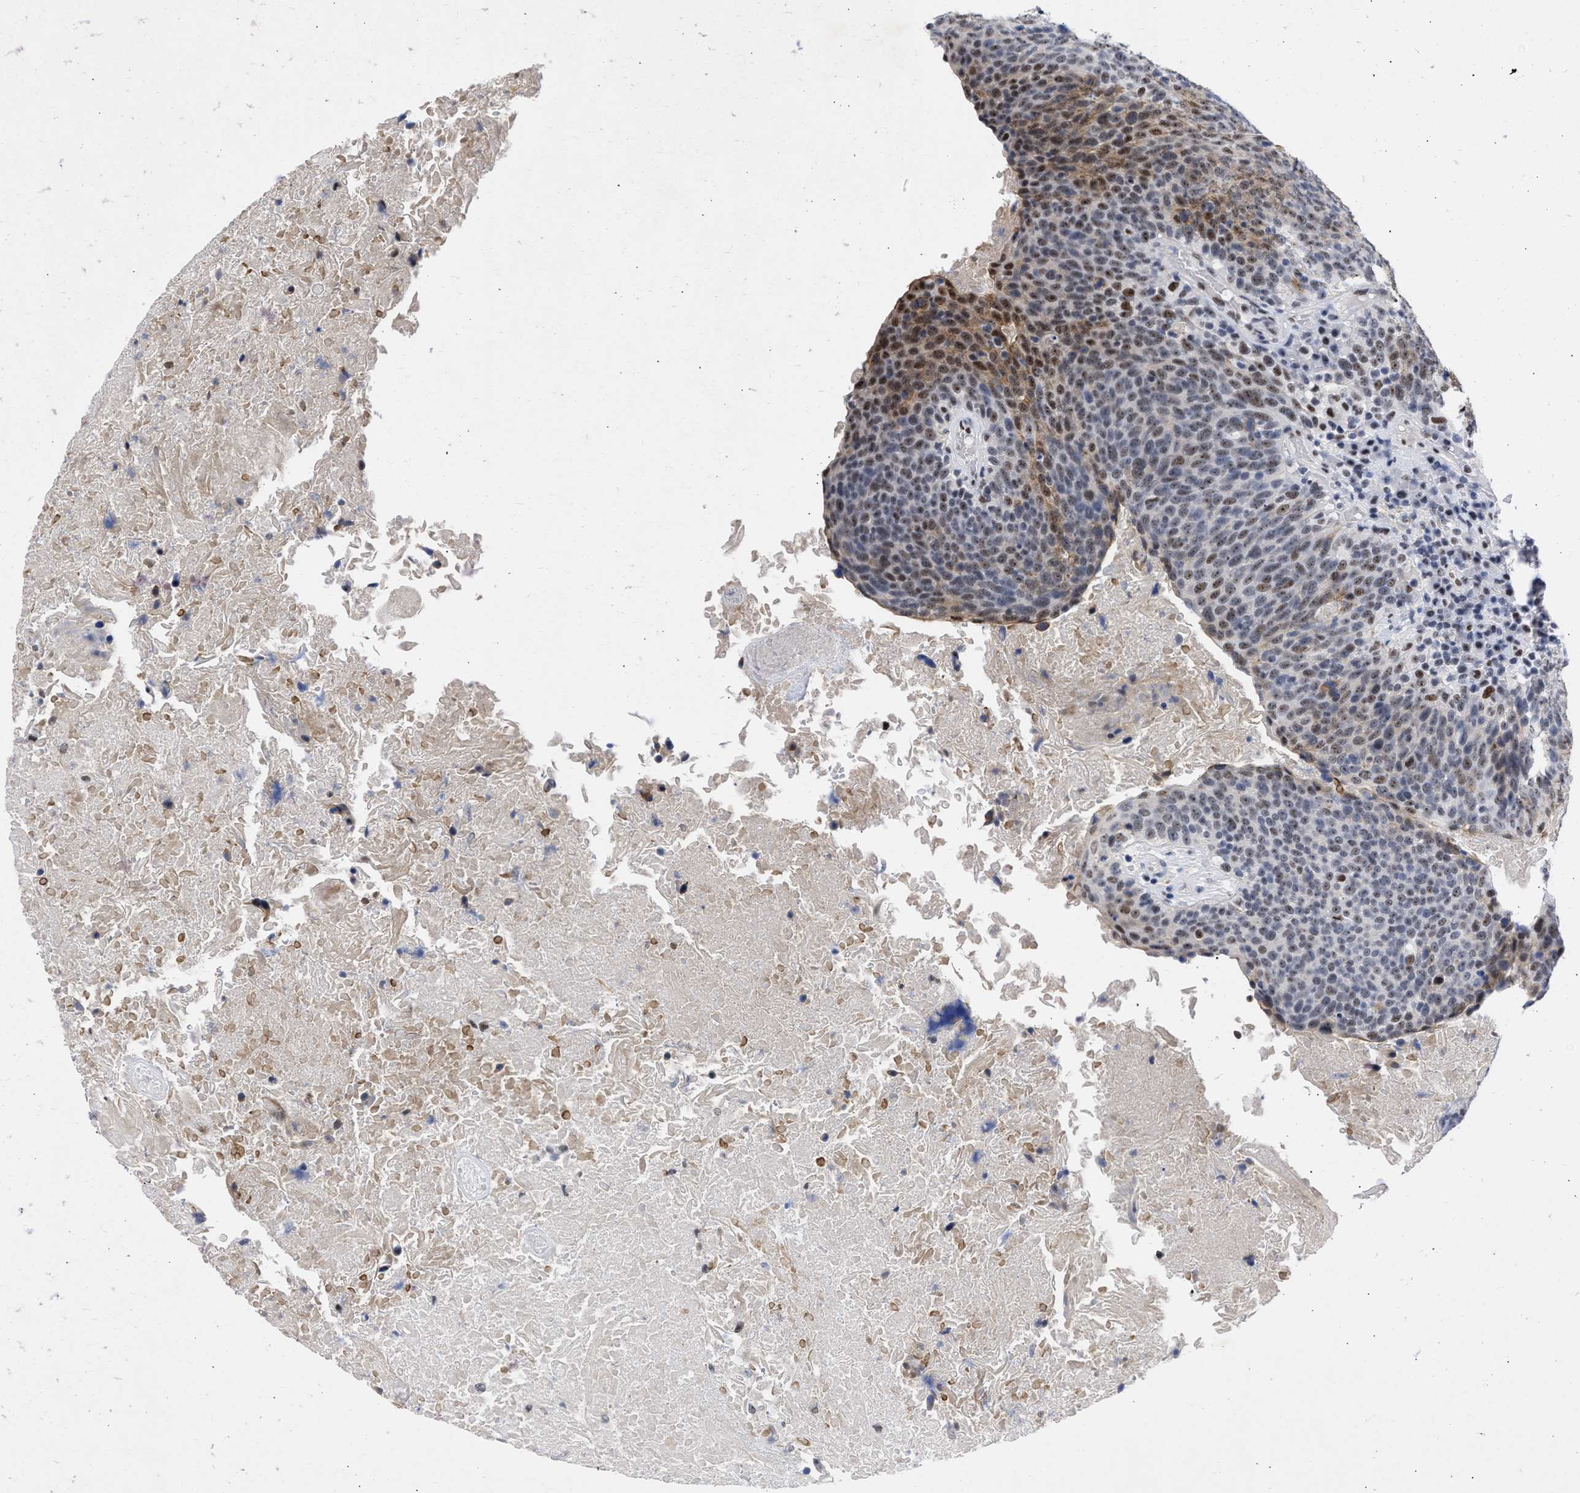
{"staining": {"intensity": "moderate", "quantity": "25%-75%", "location": "cytoplasmic/membranous,nuclear"}, "tissue": "head and neck cancer", "cell_type": "Tumor cells", "image_type": "cancer", "snomed": [{"axis": "morphology", "description": "Squamous cell carcinoma, NOS"}, {"axis": "morphology", "description": "Squamous cell carcinoma, metastatic, NOS"}, {"axis": "topography", "description": "Lymph node"}, {"axis": "topography", "description": "Head-Neck"}], "caption": "DAB (3,3'-diaminobenzidine) immunohistochemical staining of head and neck cancer exhibits moderate cytoplasmic/membranous and nuclear protein staining in approximately 25%-75% of tumor cells. (Brightfield microscopy of DAB IHC at high magnification).", "gene": "DDX41", "patient": {"sex": "male", "age": 62}}